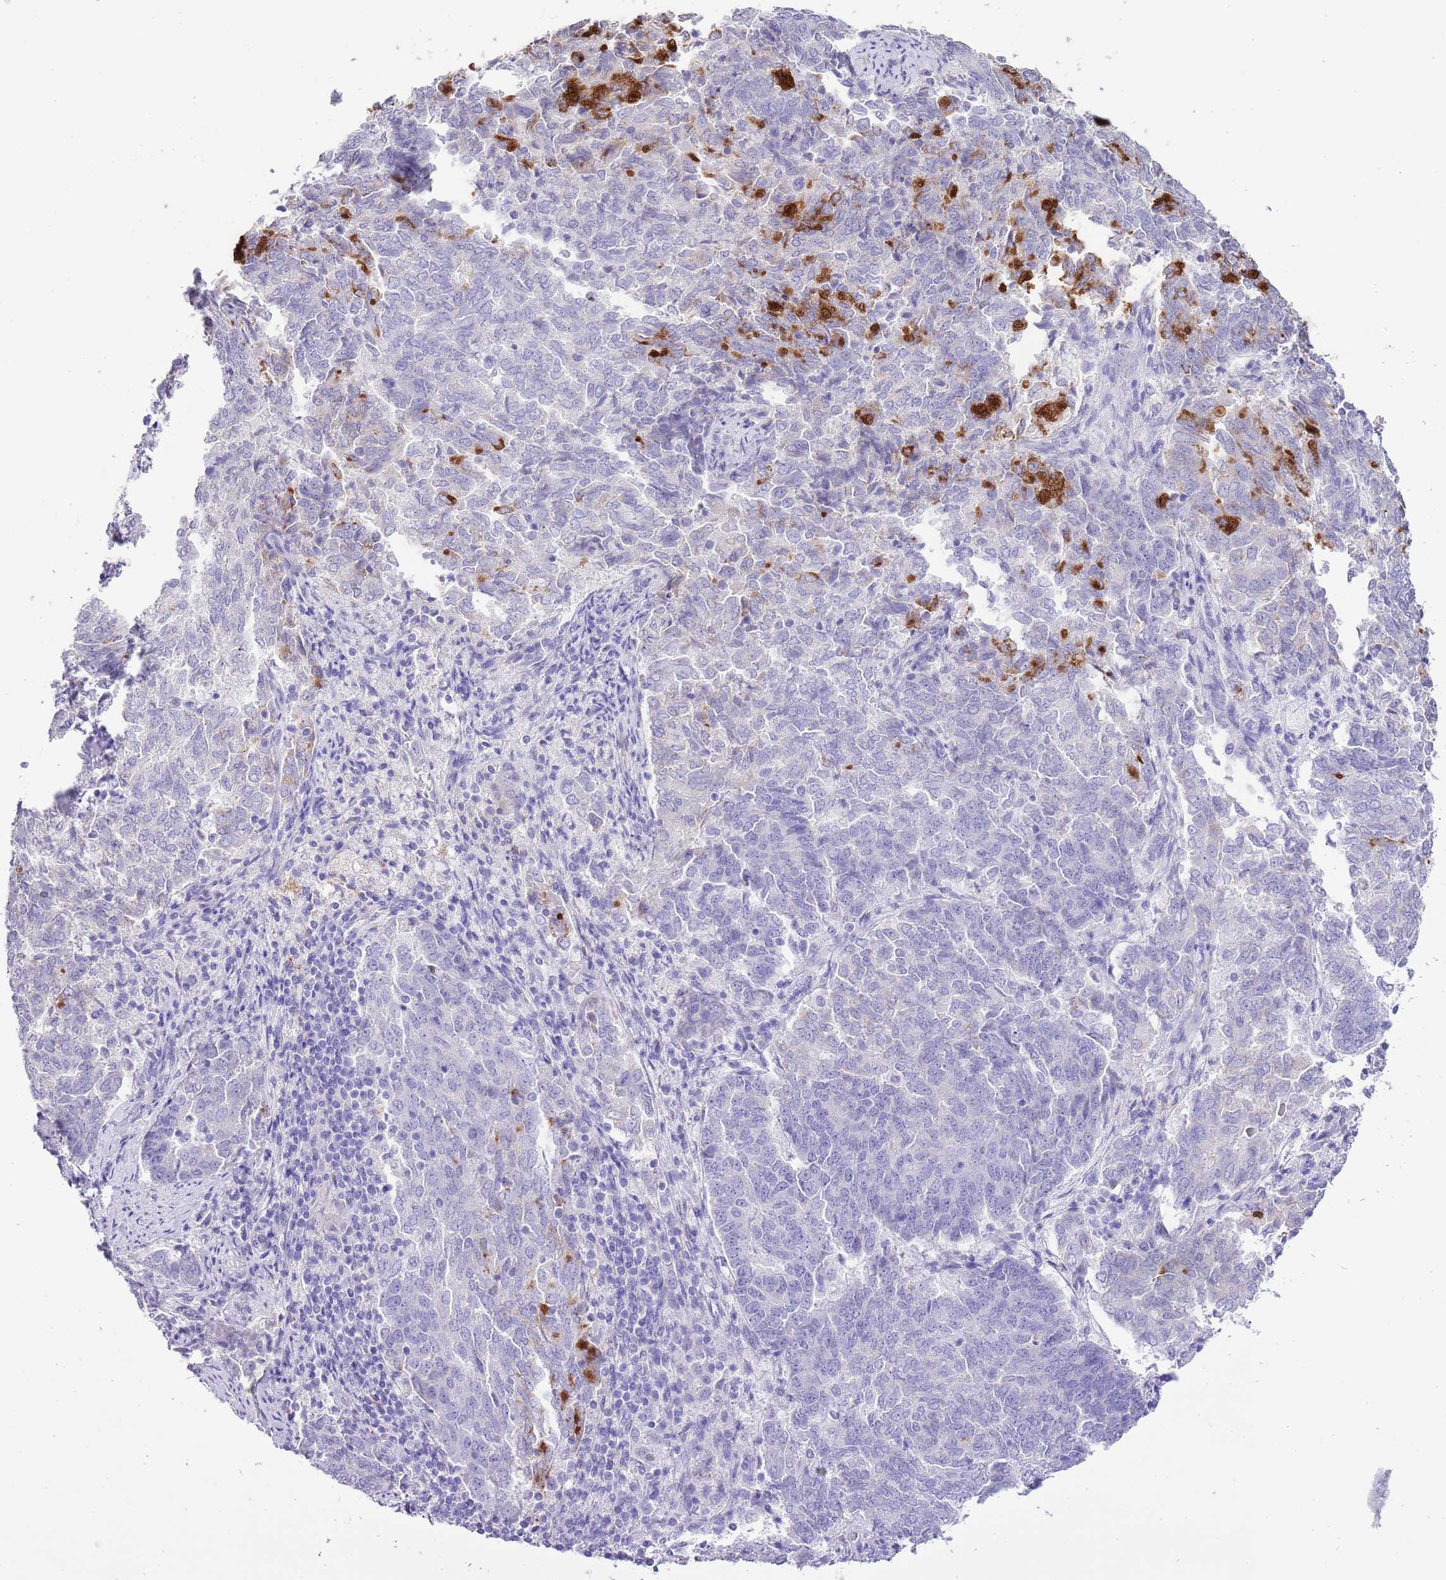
{"staining": {"intensity": "strong", "quantity": "<25%", "location": "cytoplasmic/membranous"}, "tissue": "endometrial cancer", "cell_type": "Tumor cells", "image_type": "cancer", "snomed": [{"axis": "morphology", "description": "Adenocarcinoma, NOS"}, {"axis": "topography", "description": "Endometrium"}], "caption": "Protein expression analysis of human endometrial cancer reveals strong cytoplasmic/membranous expression in approximately <25% of tumor cells. (DAB (3,3'-diaminobenzidine) = brown stain, brightfield microscopy at high magnification).", "gene": "OR2Z1", "patient": {"sex": "female", "age": 80}}